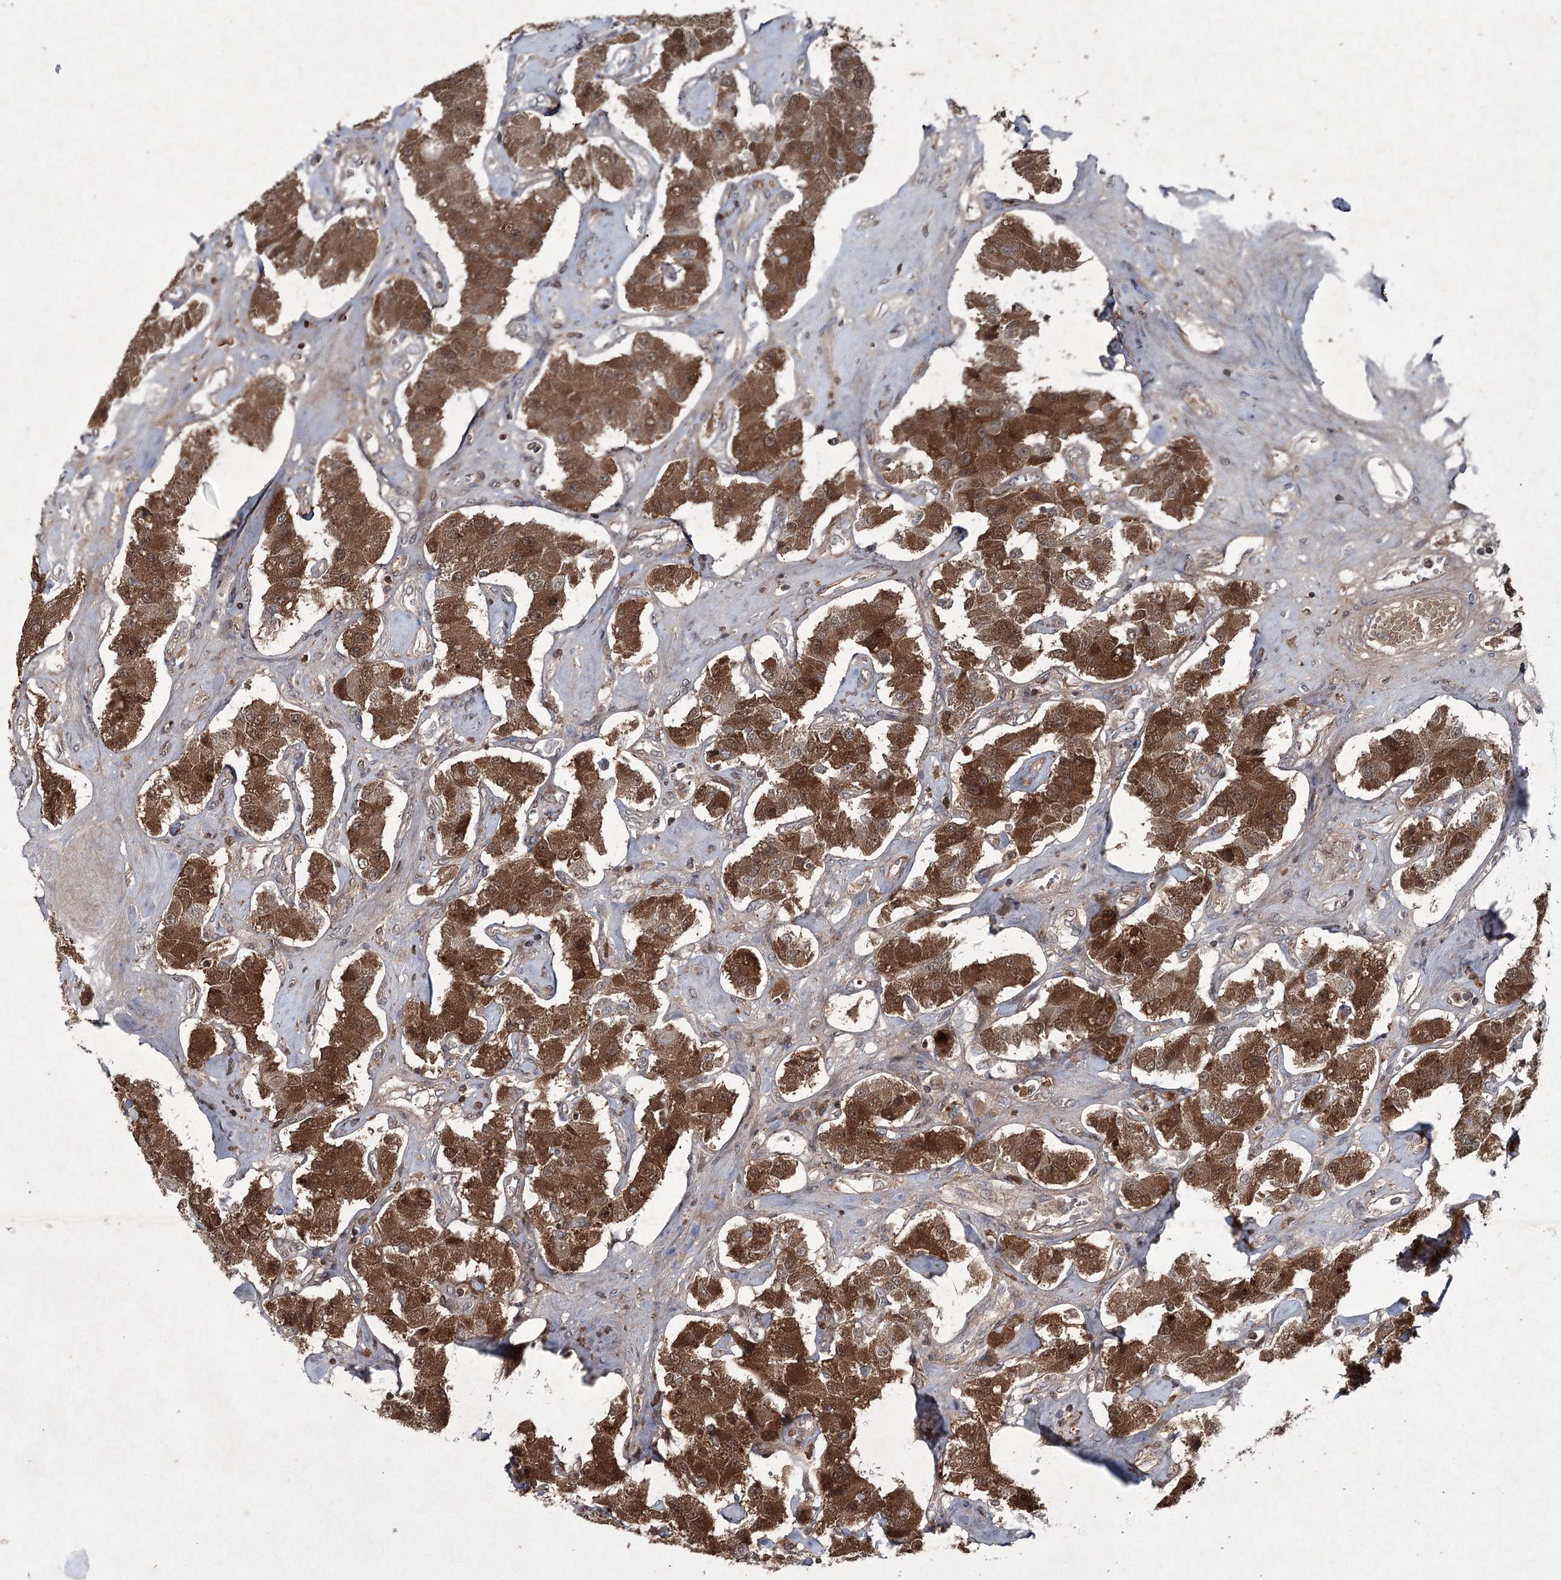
{"staining": {"intensity": "strong", "quantity": ">75%", "location": "cytoplasmic/membranous"}, "tissue": "carcinoid", "cell_type": "Tumor cells", "image_type": "cancer", "snomed": [{"axis": "morphology", "description": "Carcinoid, malignant, NOS"}, {"axis": "topography", "description": "Pancreas"}], "caption": "Approximately >75% of tumor cells in human carcinoid exhibit strong cytoplasmic/membranous protein positivity as visualized by brown immunohistochemical staining.", "gene": "PGLYRP2", "patient": {"sex": "male", "age": 41}}